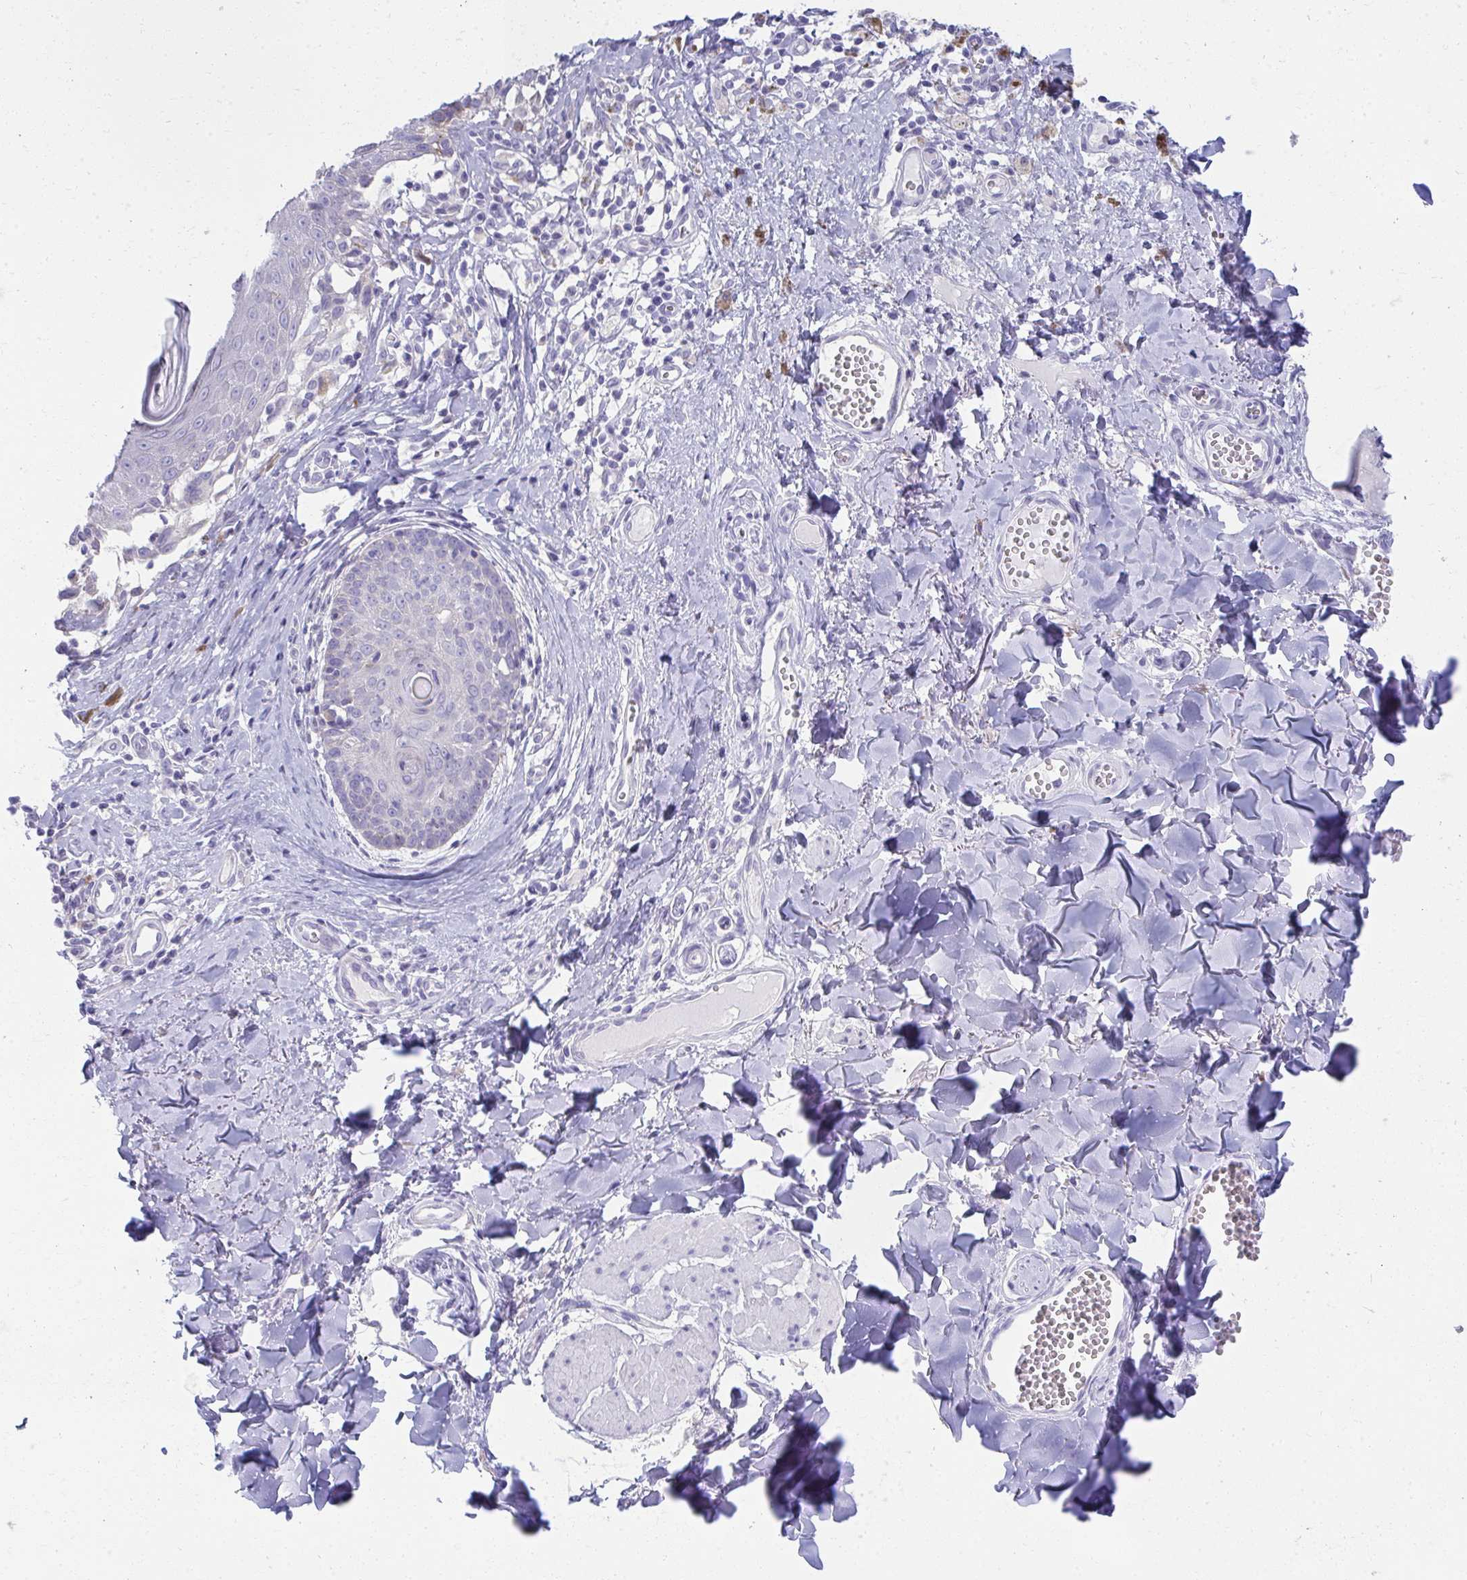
{"staining": {"intensity": "negative", "quantity": "none", "location": "none"}, "tissue": "melanoma", "cell_type": "Tumor cells", "image_type": "cancer", "snomed": [{"axis": "morphology", "description": "Malignant melanoma, NOS"}, {"axis": "topography", "description": "Skin"}], "caption": "DAB immunohistochemical staining of human malignant melanoma exhibits no significant expression in tumor cells.", "gene": "FASLG", "patient": {"sex": "female", "age": 49}}